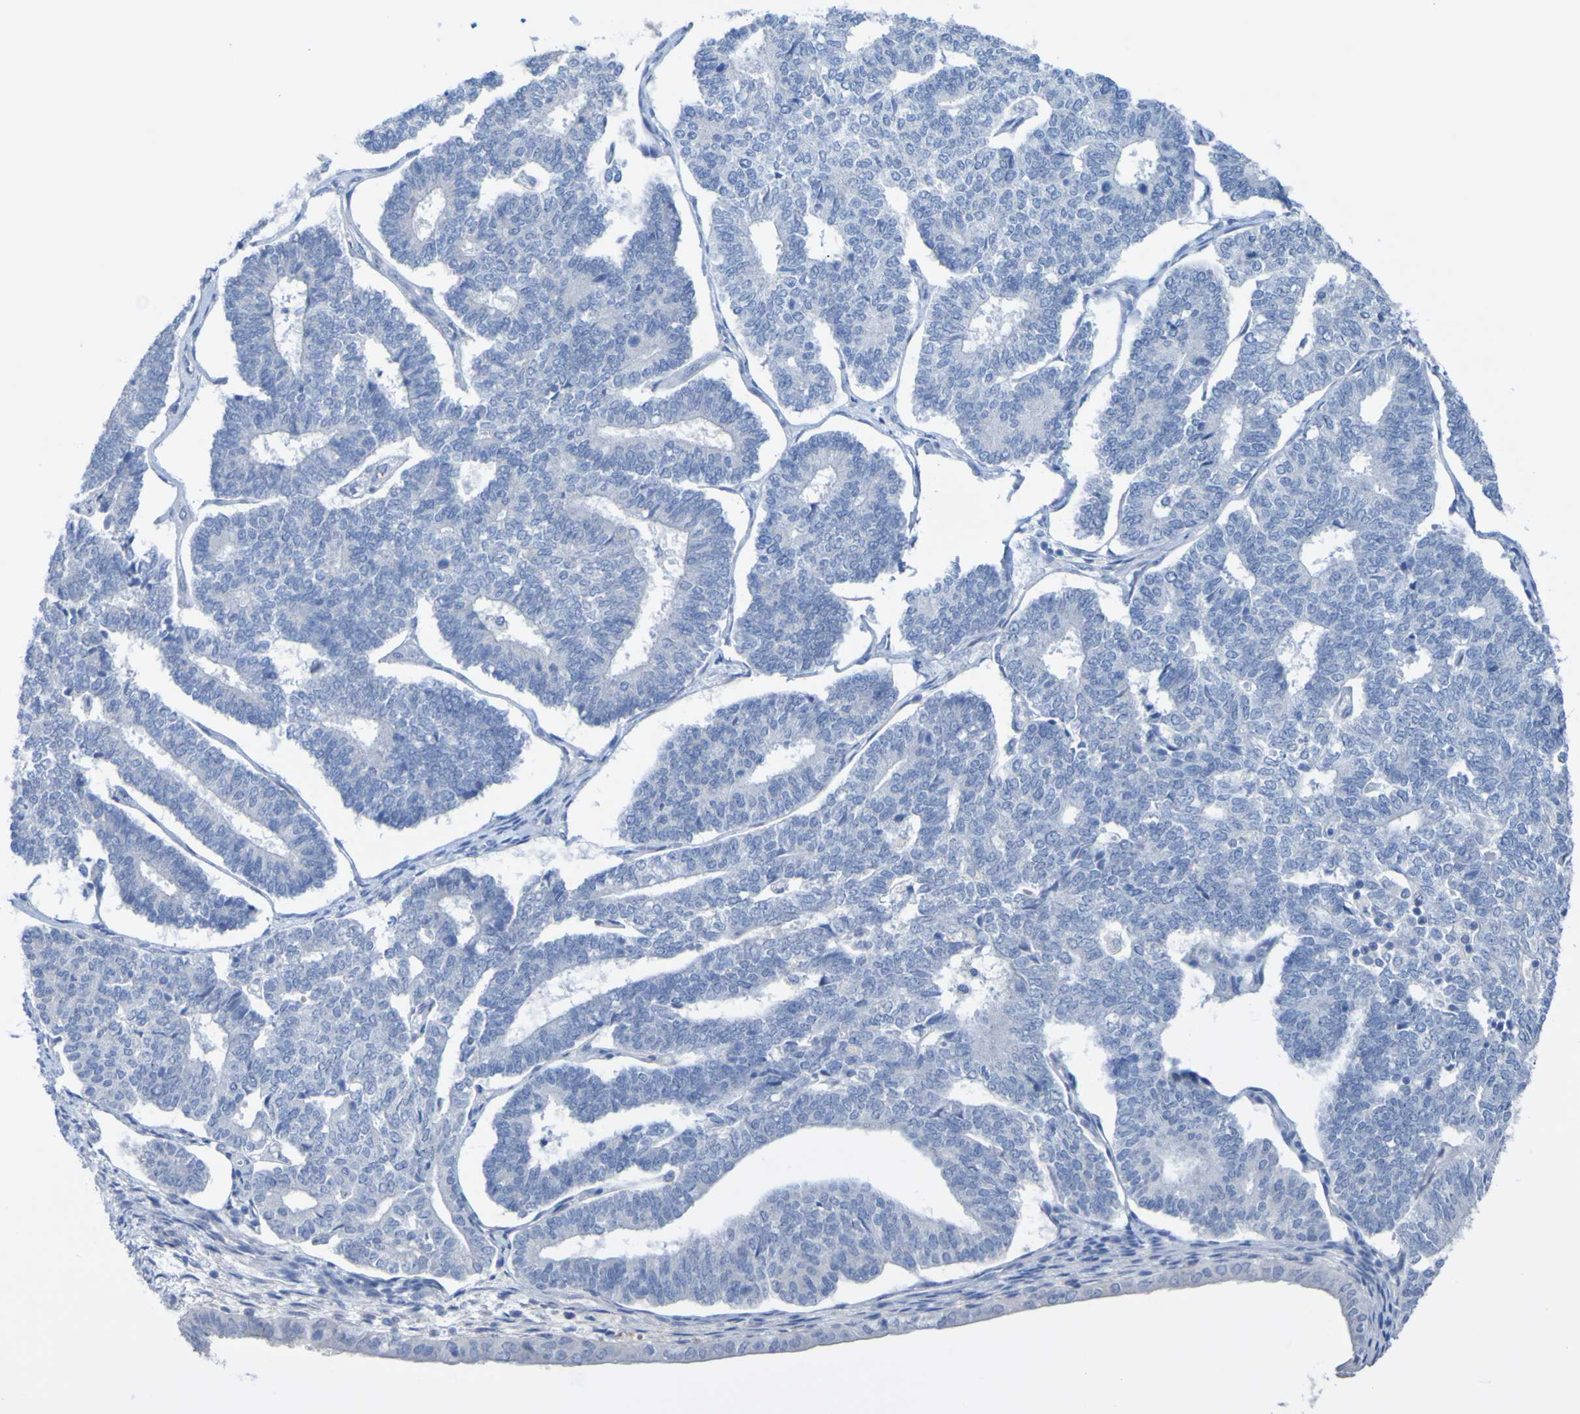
{"staining": {"intensity": "negative", "quantity": "none", "location": "none"}, "tissue": "endometrial cancer", "cell_type": "Tumor cells", "image_type": "cancer", "snomed": [{"axis": "morphology", "description": "Adenocarcinoma, NOS"}, {"axis": "topography", "description": "Endometrium"}], "caption": "A photomicrograph of human endometrial cancer (adenocarcinoma) is negative for staining in tumor cells.", "gene": "ACMSD", "patient": {"sex": "female", "age": 70}}